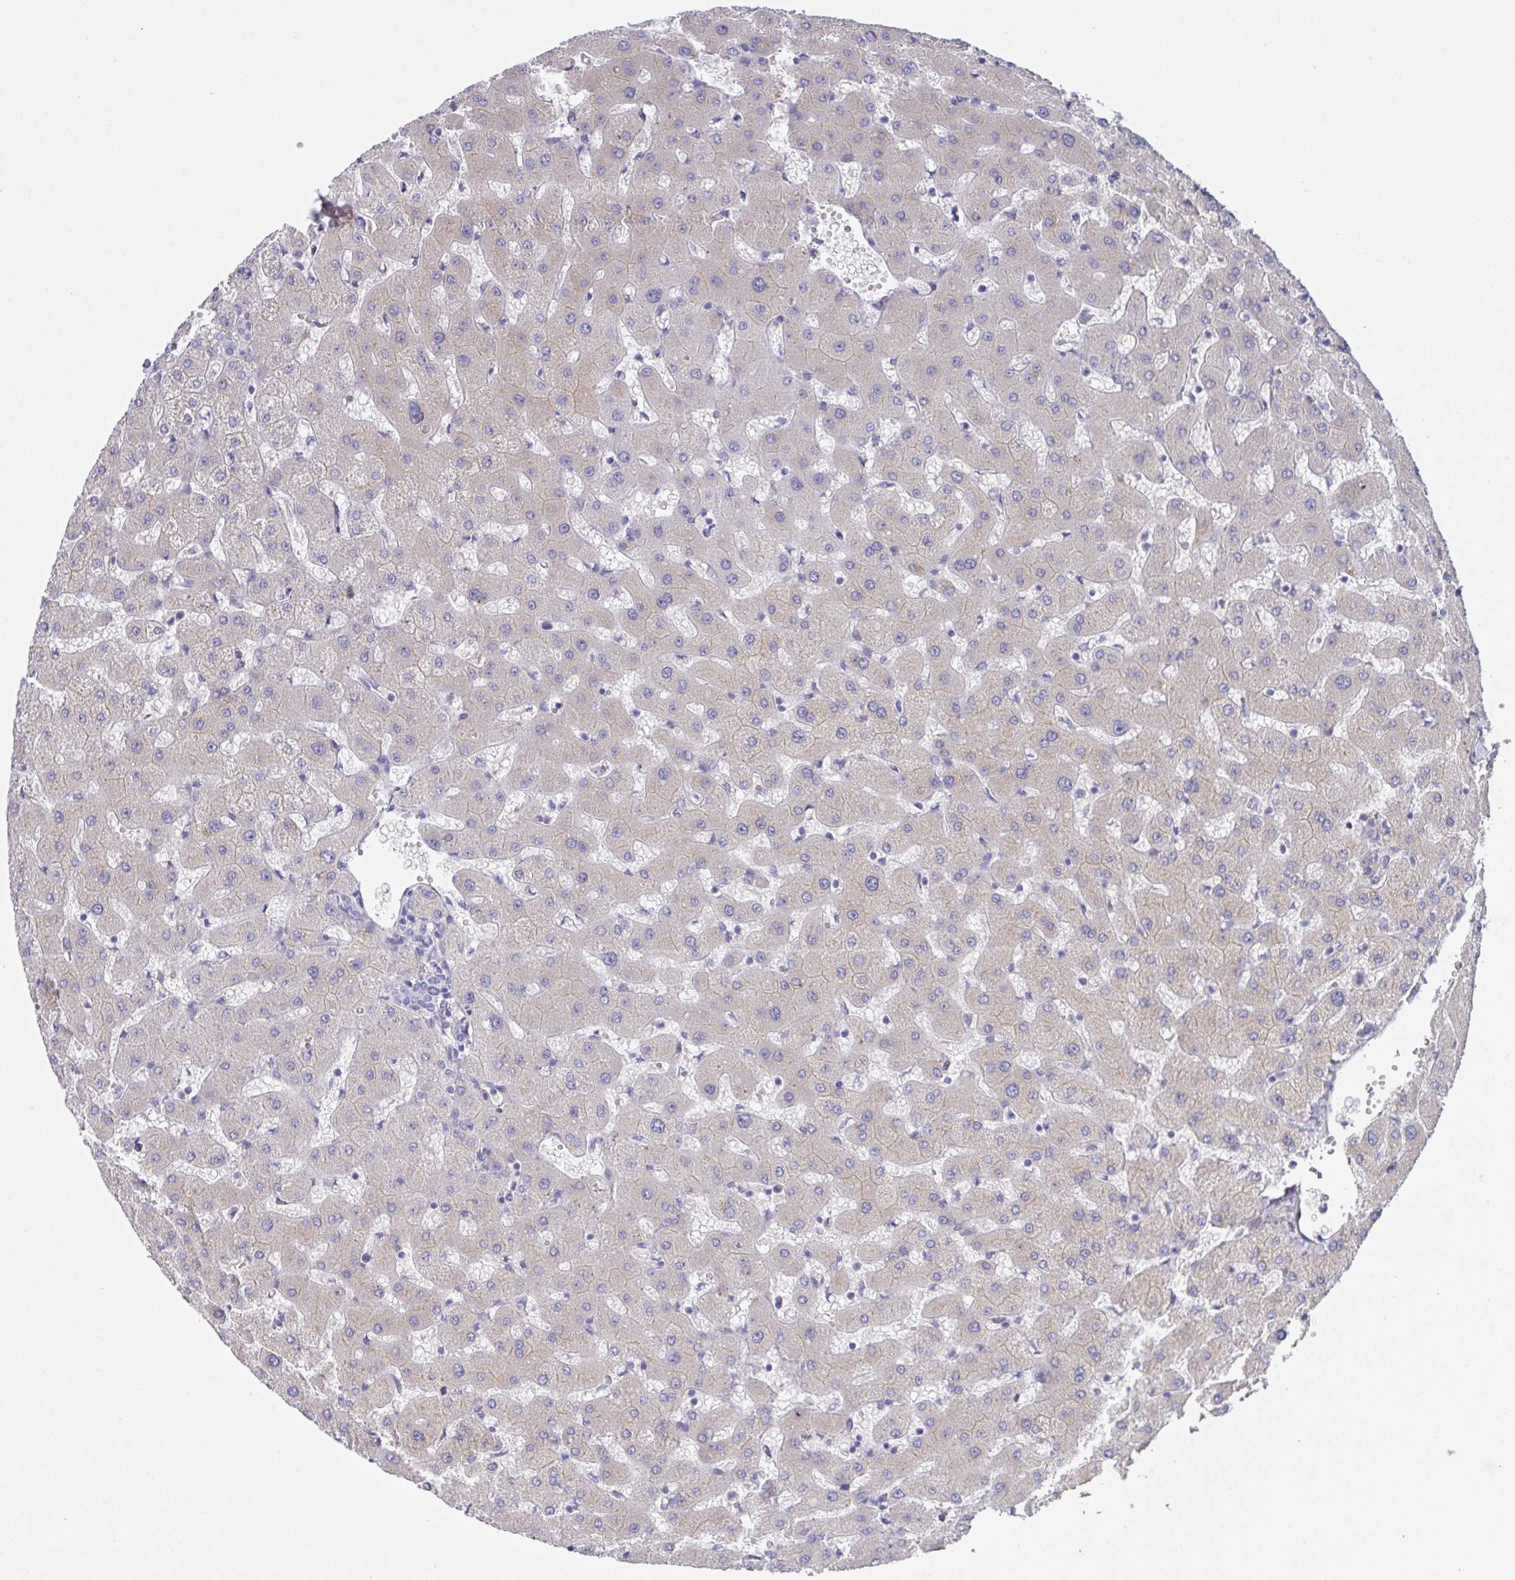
{"staining": {"intensity": "negative", "quantity": "none", "location": "none"}, "tissue": "liver", "cell_type": "Cholangiocytes", "image_type": "normal", "snomed": [{"axis": "morphology", "description": "Normal tissue, NOS"}, {"axis": "topography", "description": "Liver"}], "caption": "This micrograph is of unremarkable liver stained with immunohistochemistry (IHC) to label a protein in brown with the nuclei are counter-stained blue. There is no expression in cholangiocytes. Nuclei are stained in blue.", "gene": "MIA3", "patient": {"sex": "female", "age": 63}}